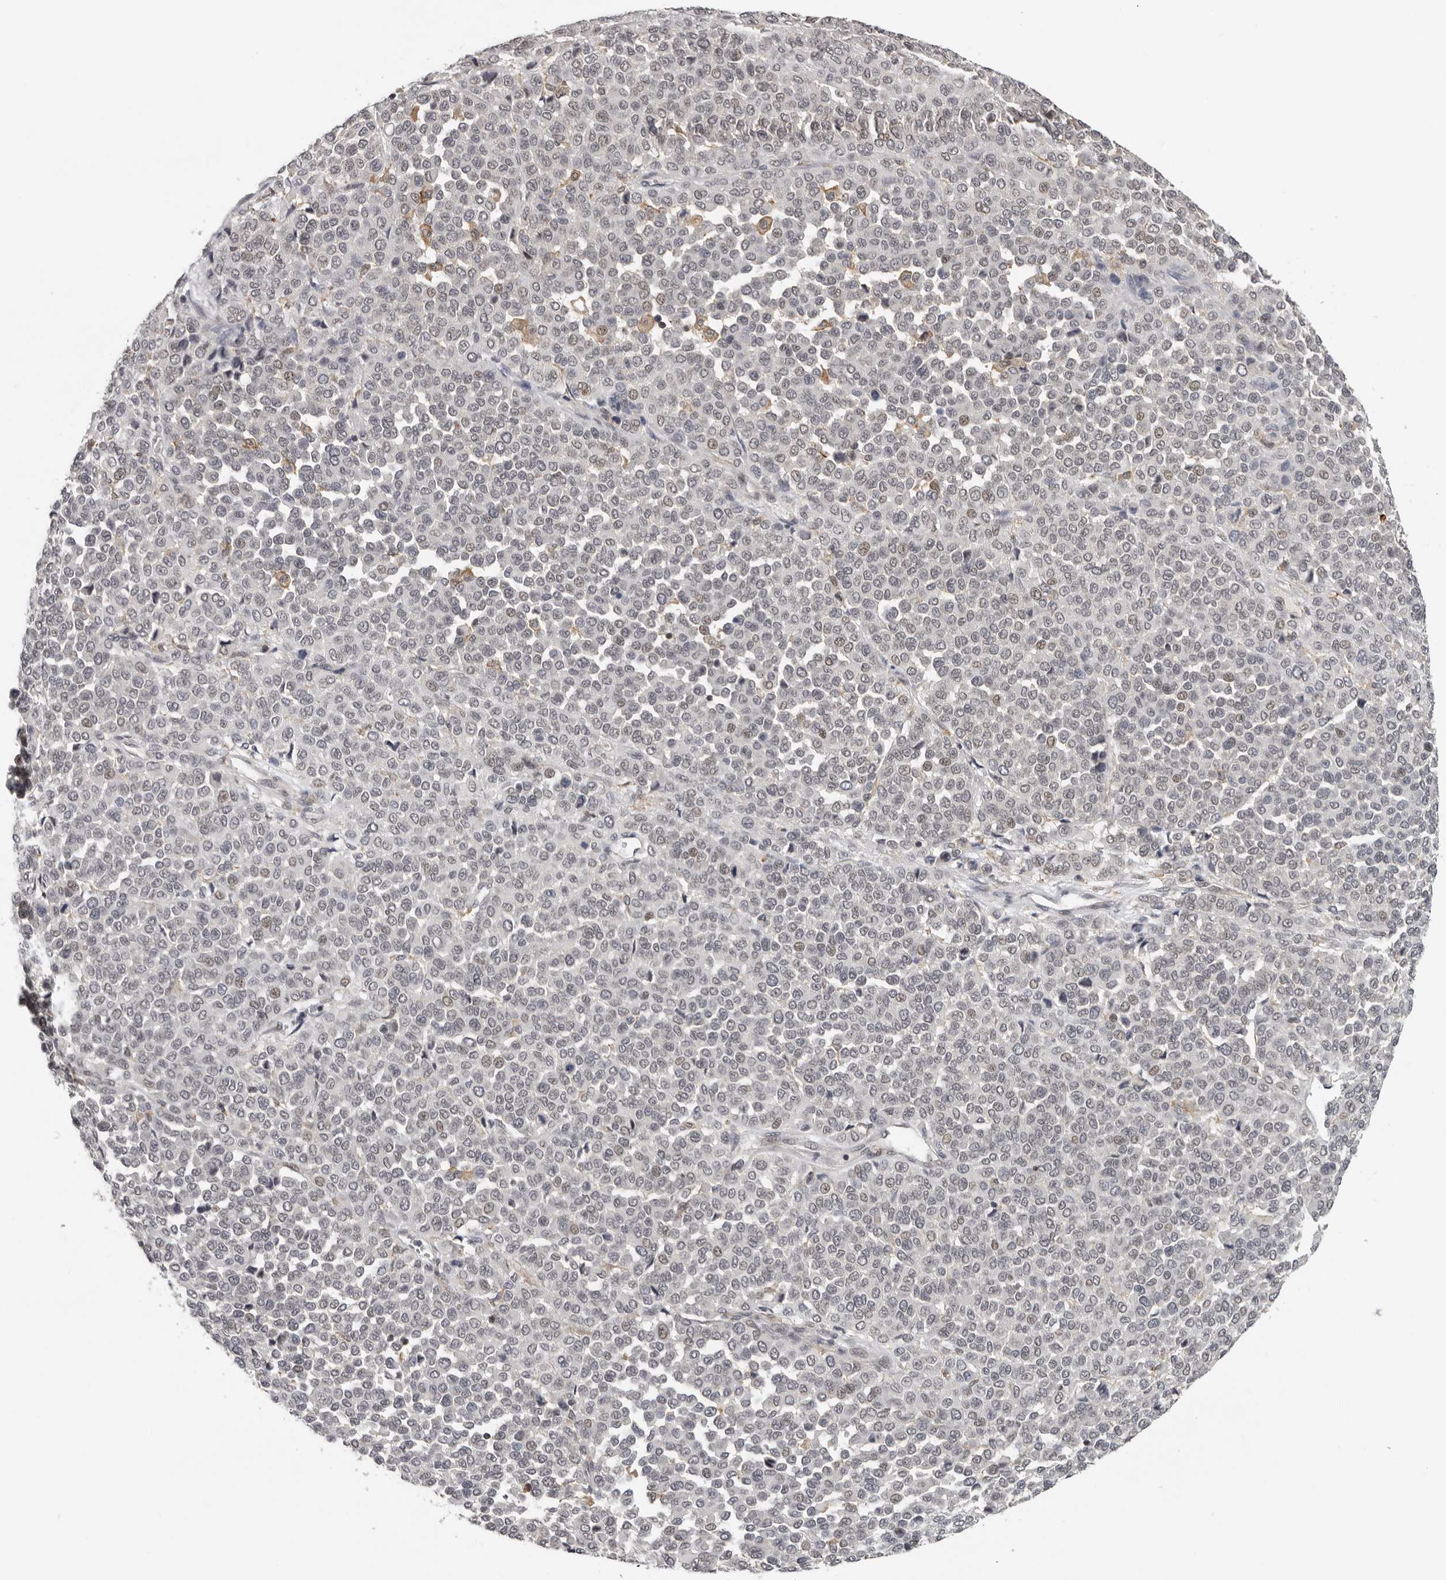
{"staining": {"intensity": "negative", "quantity": "none", "location": "none"}, "tissue": "melanoma", "cell_type": "Tumor cells", "image_type": "cancer", "snomed": [{"axis": "morphology", "description": "Malignant melanoma, Metastatic site"}, {"axis": "topography", "description": "Pancreas"}], "caption": "DAB (3,3'-diaminobenzidine) immunohistochemical staining of malignant melanoma (metastatic site) displays no significant positivity in tumor cells. (DAB (3,3'-diaminobenzidine) immunohistochemistry with hematoxylin counter stain).", "gene": "KIF2B", "patient": {"sex": "female", "age": 30}}